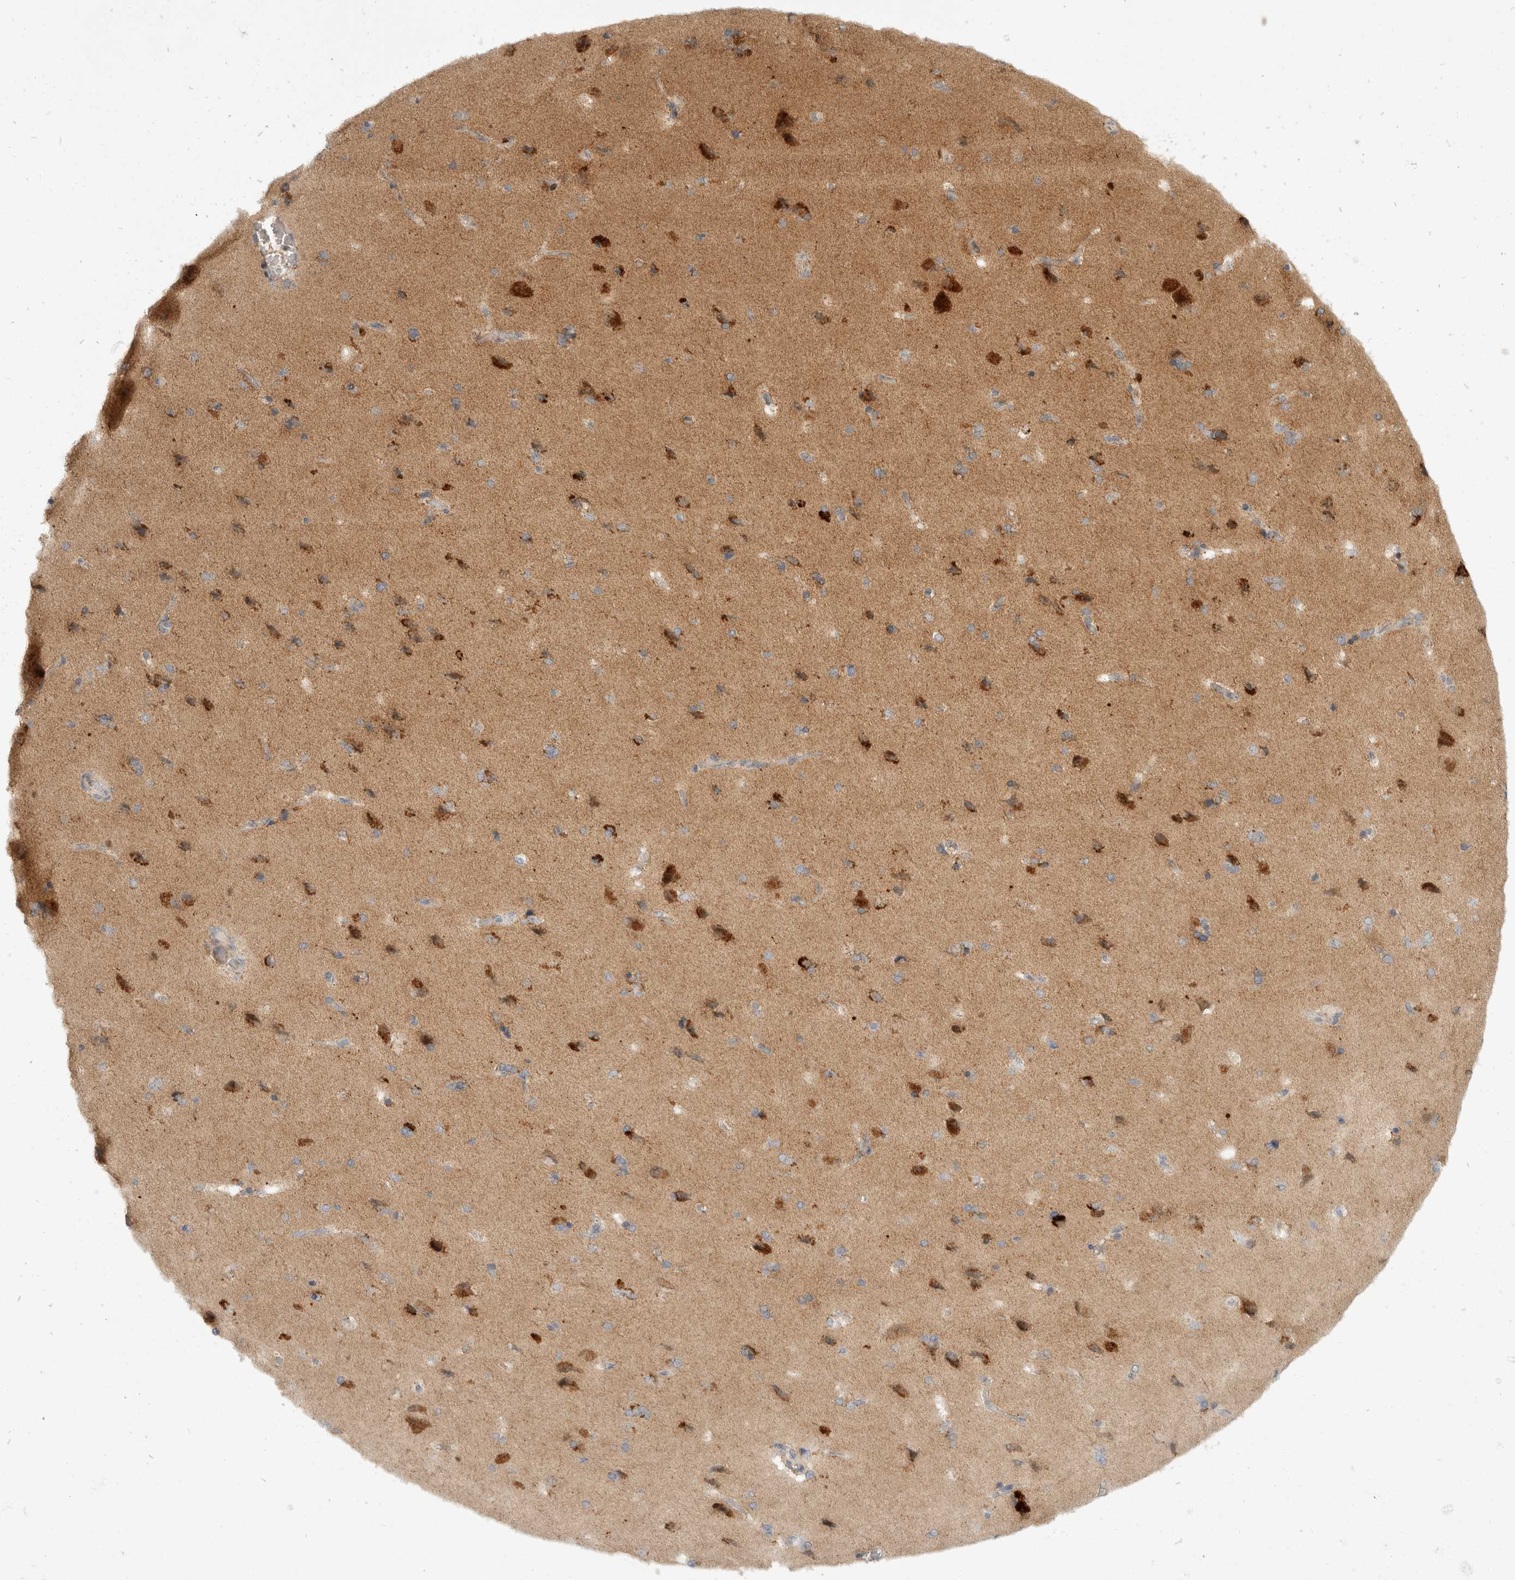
{"staining": {"intensity": "weak", "quantity": "25%-75%", "location": "cytoplasmic/membranous"}, "tissue": "cerebral cortex", "cell_type": "Endothelial cells", "image_type": "normal", "snomed": [{"axis": "morphology", "description": "Normal tissue, NOS"}, {"axis": "topography", "description": "Cerebral cortex"}], "caption": "Protein staining by IHC displays weak cytoplasmic/membranous positivity in about 25%-75% of endothelial cells in benign cerebral cortex. (Stains: DAB (3,3'-diaminobenzidine) in brown, nuclei in blue, Microscopy: brightfield microscopy at high magnification).", "gene": "TOM1L2", "patient": {"sex": "male", "age": 62}}